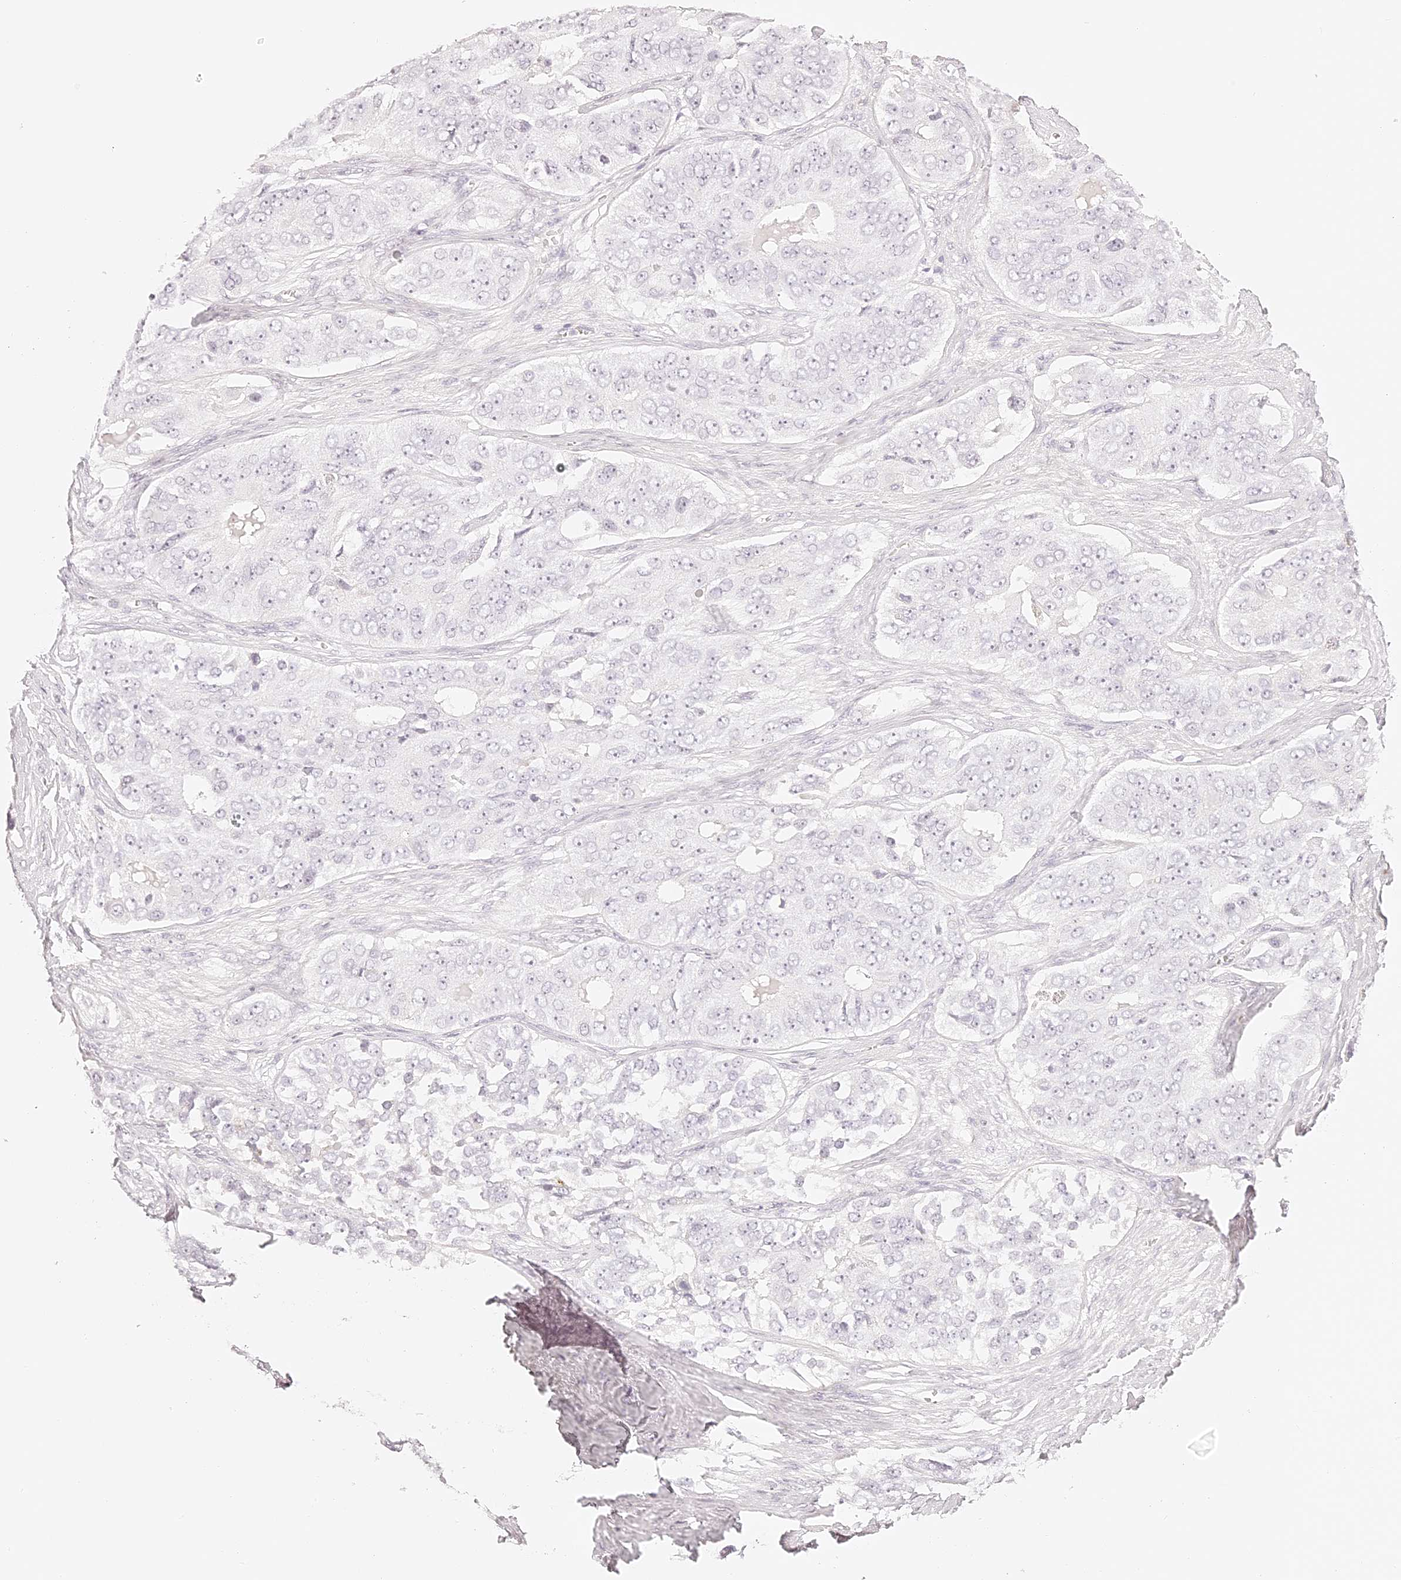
{"staining": {"intensity": "negative", "quantity": "none", "location": "none"}, "tissue": "ovarian cancer", "cell_type": "Tumor cells", "image_type": "cancer", "snomed": [{"axis": "morphology", "description": "Carcinoma, endometroid"}, {"axis": "topography", "description": "Ovary"}], "caption": "Tumor cells are negative for brown protein staining in ovarian endometroid carcinoma.", "gene": "TRIM45", "patient": {"sex": "female", "age": 51}}